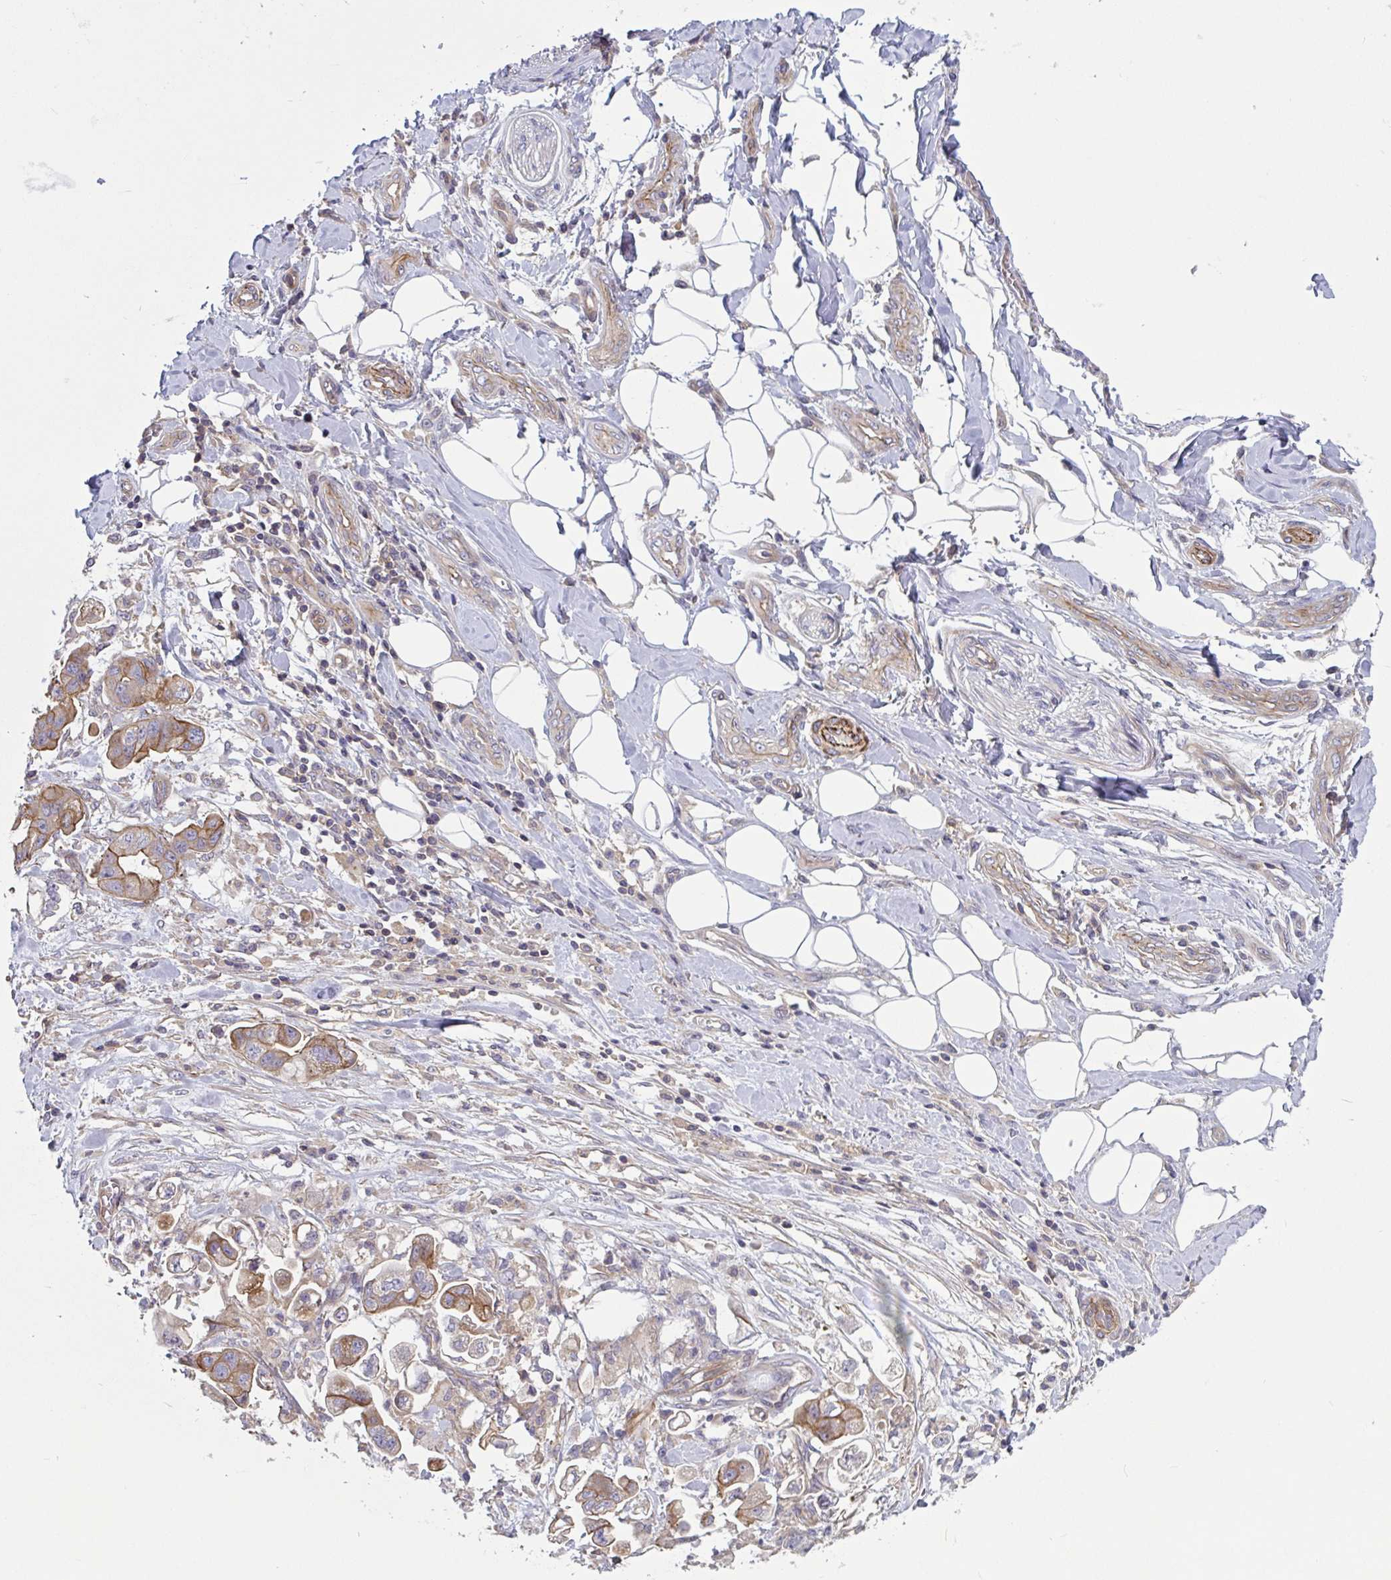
{"staining": {"intensity": "moderate", "quantity": ">75%", "location": "cytoplasmic/membranous"}, "tissue": "stomach cancer", "cell_type": "Tumor cells", "image_type": "cancer", "snomed": [{"axis": "morphology", "description": "Adenocarcinoma, NOS"}, {"axis": "topography", "description": "Stomach"}], "caption": "Protein analysis of stomach cancer tissue shows moderate cytoplasmic/membranous expression in about >75% of tumor cells.", "gene": "TANK", "patient": {"sex": "male", "age": 62}}